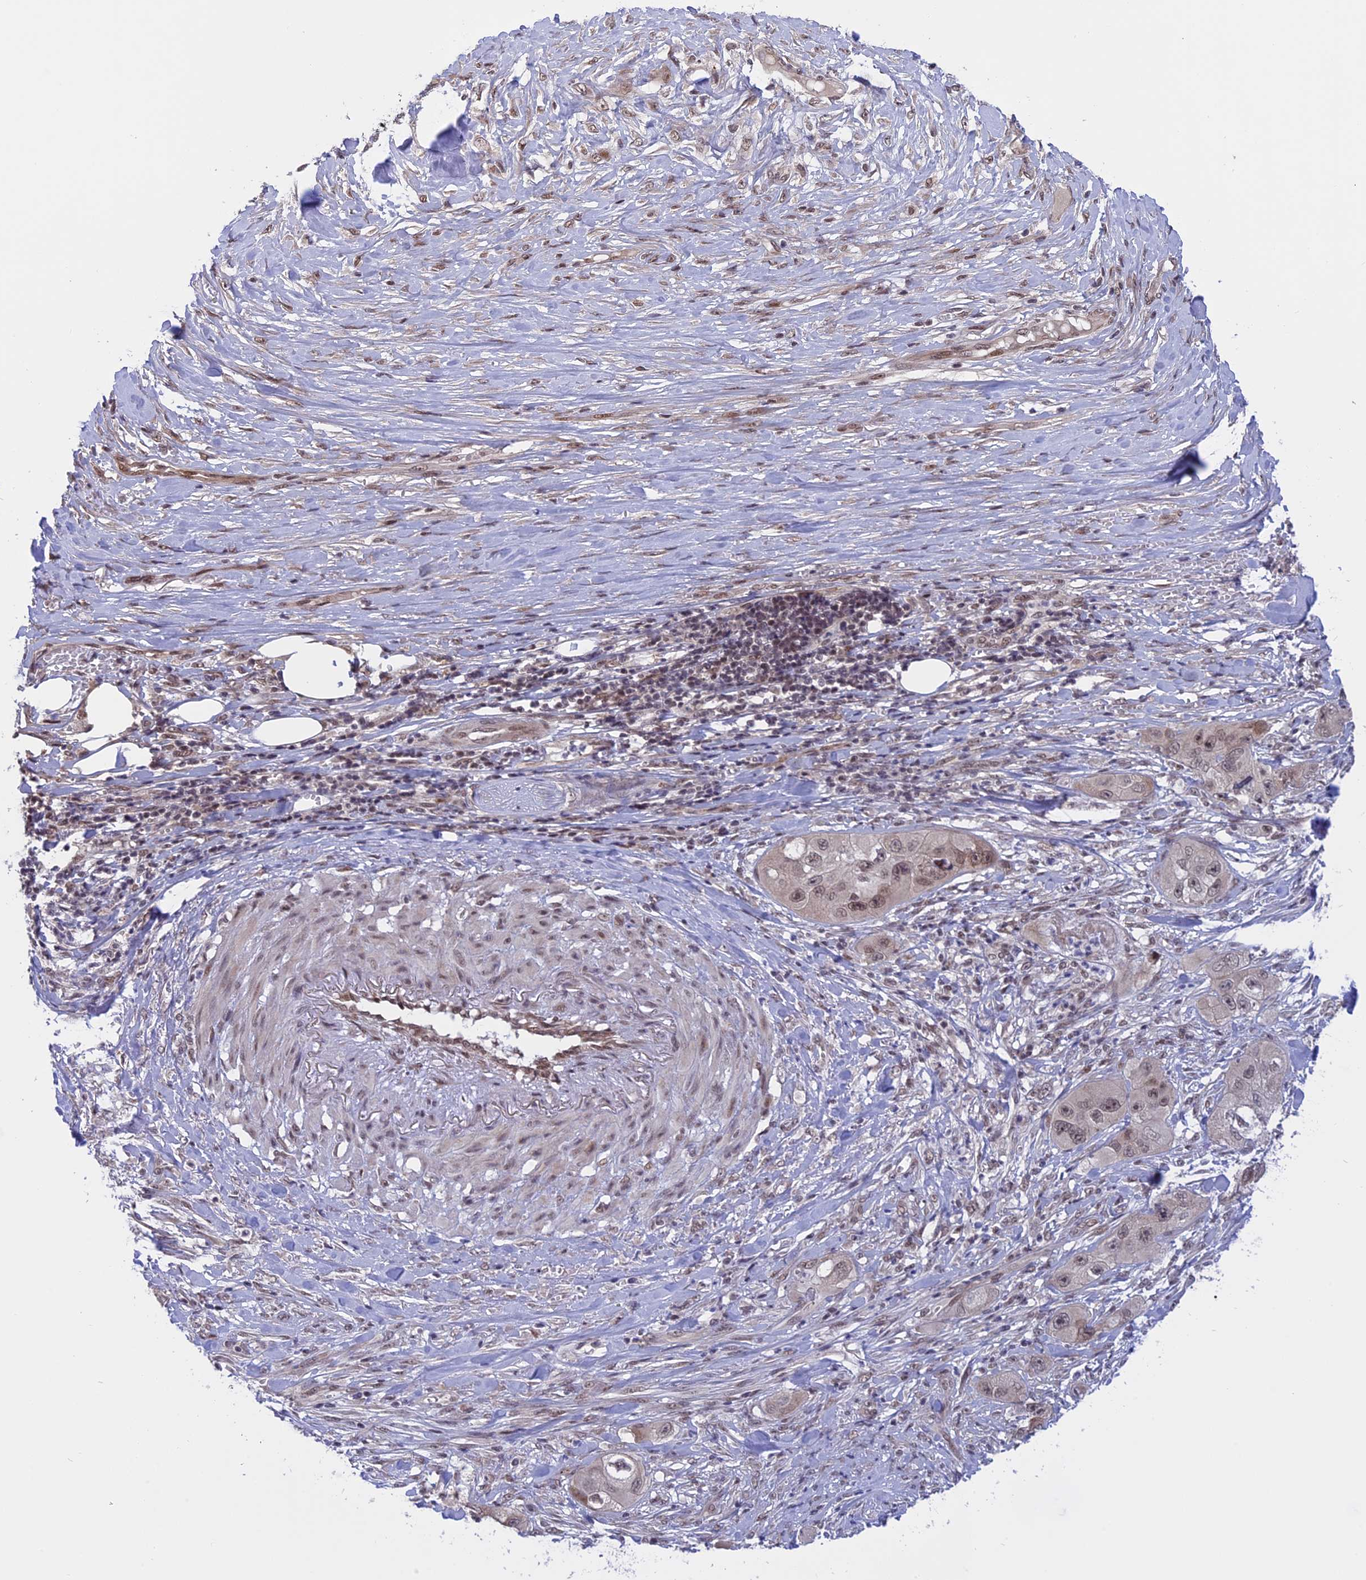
{"staining": {"intensity": "weak", "quantity": ">75%", "location": "nuclear"}, "tissue": "skin cancer", "cell_type": "Tumor cells", "image_type": "cancer", "snomed": [{"axis": "morphology", "description": "Squamous cell carcinoma, NOS"}, {"axis": "topography", "description": "Skin"}, {"axis": "topography", "description": "Subcutis"}], "caption": "Human skin cancer (squamous cell carcinoma) stained for a protein (brown) demonstrates weak nuclear positive staining in about >75% of tumor cells.", "gene": "POLR2C", "patient": {"sex": "male", "age": 73}}